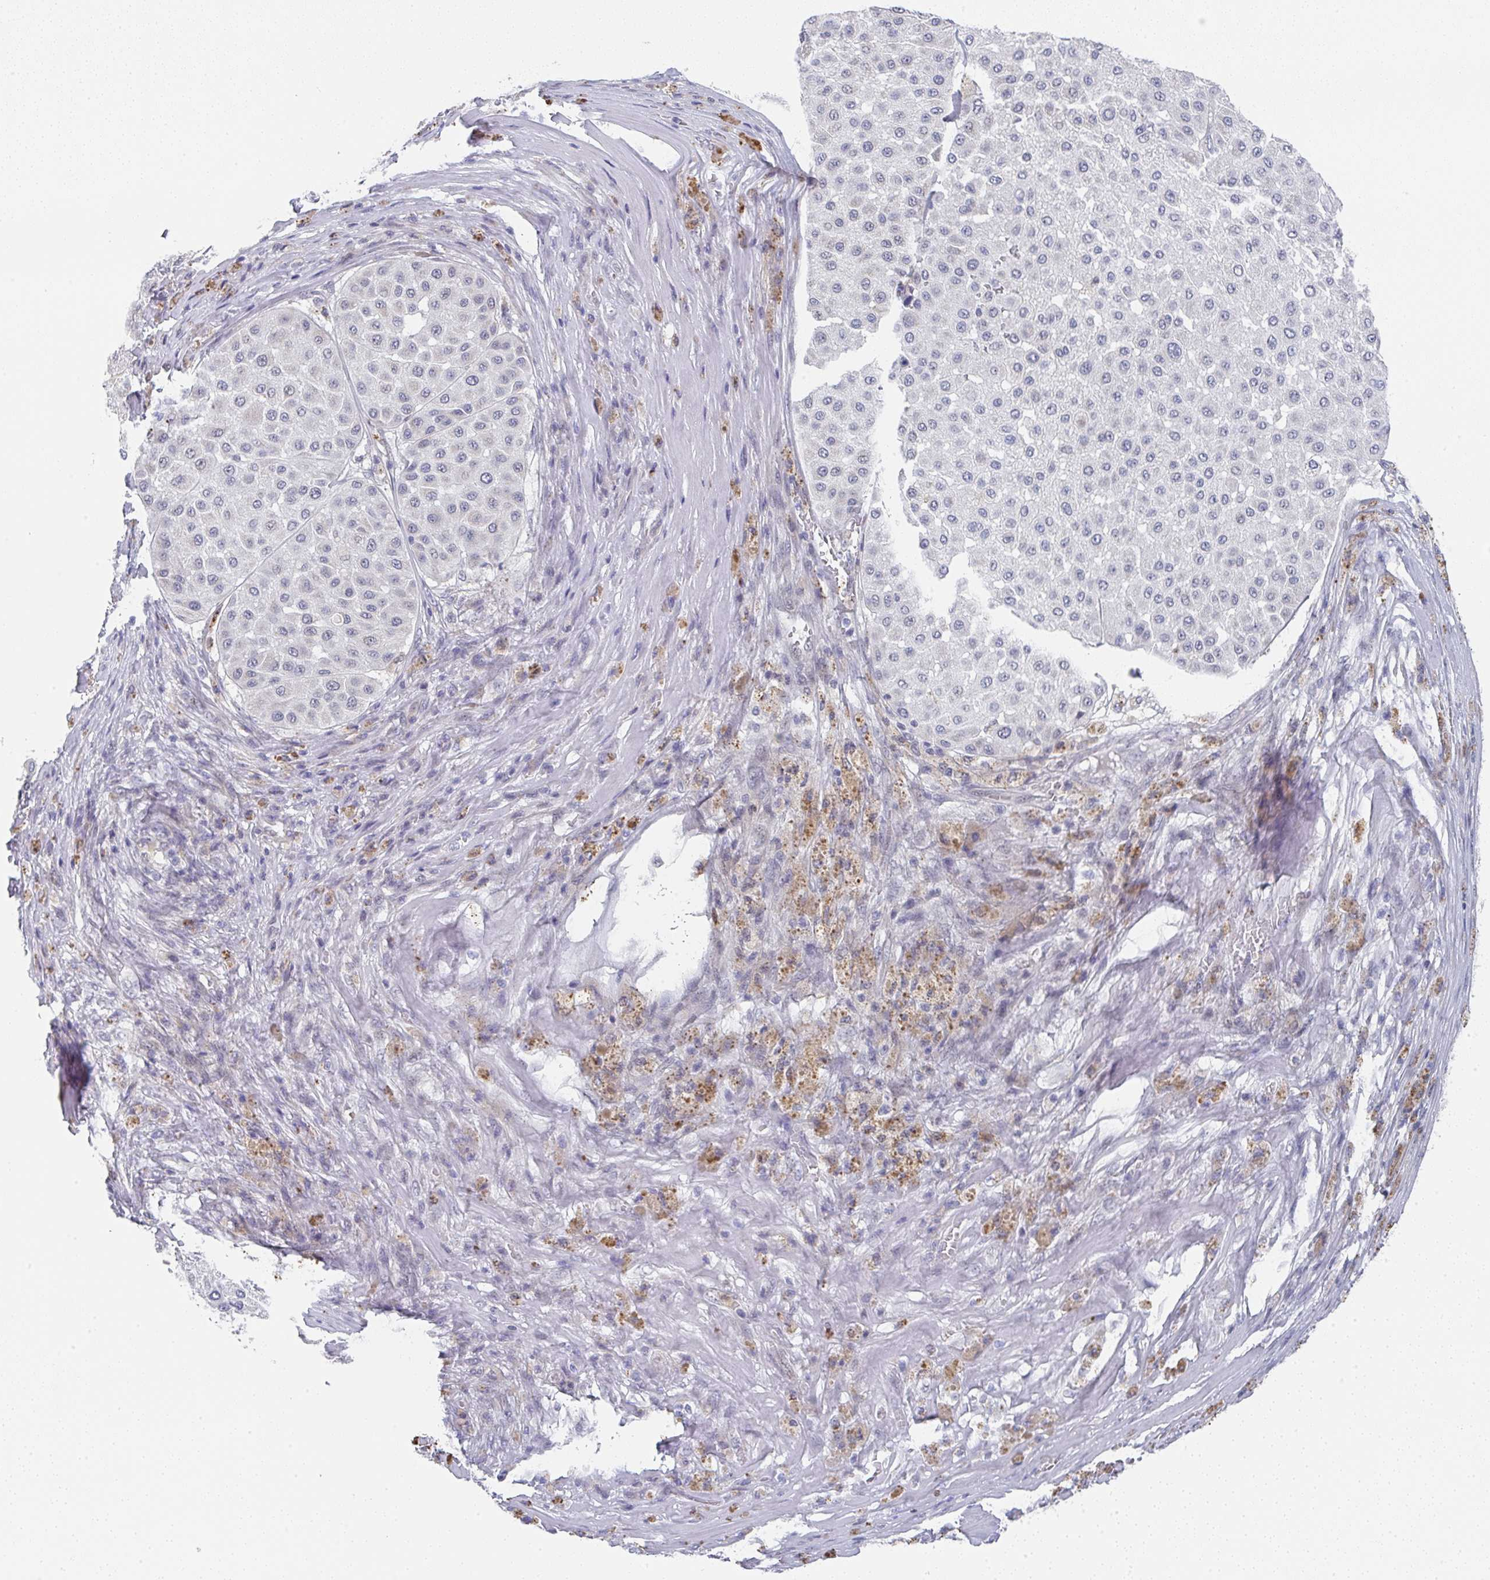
{"staining": {"intensity": "negative", "quantity": "none", "location": "none"}, "tissue": "melanoma", "cell_type": "Tumor cells", "image_type": "cancer", "snomed": [{"axis": "morphology", "description": "Malignant melanoma, Metastatic site"}, {"axis": "topography", "description": "Smooth muscle"}], "caption": "This is an IHC histopathology image of human melanoma. There is no expression in tumor cells.", "gene": "NCF1", "patient": {"sex": "male", "age": 41}}